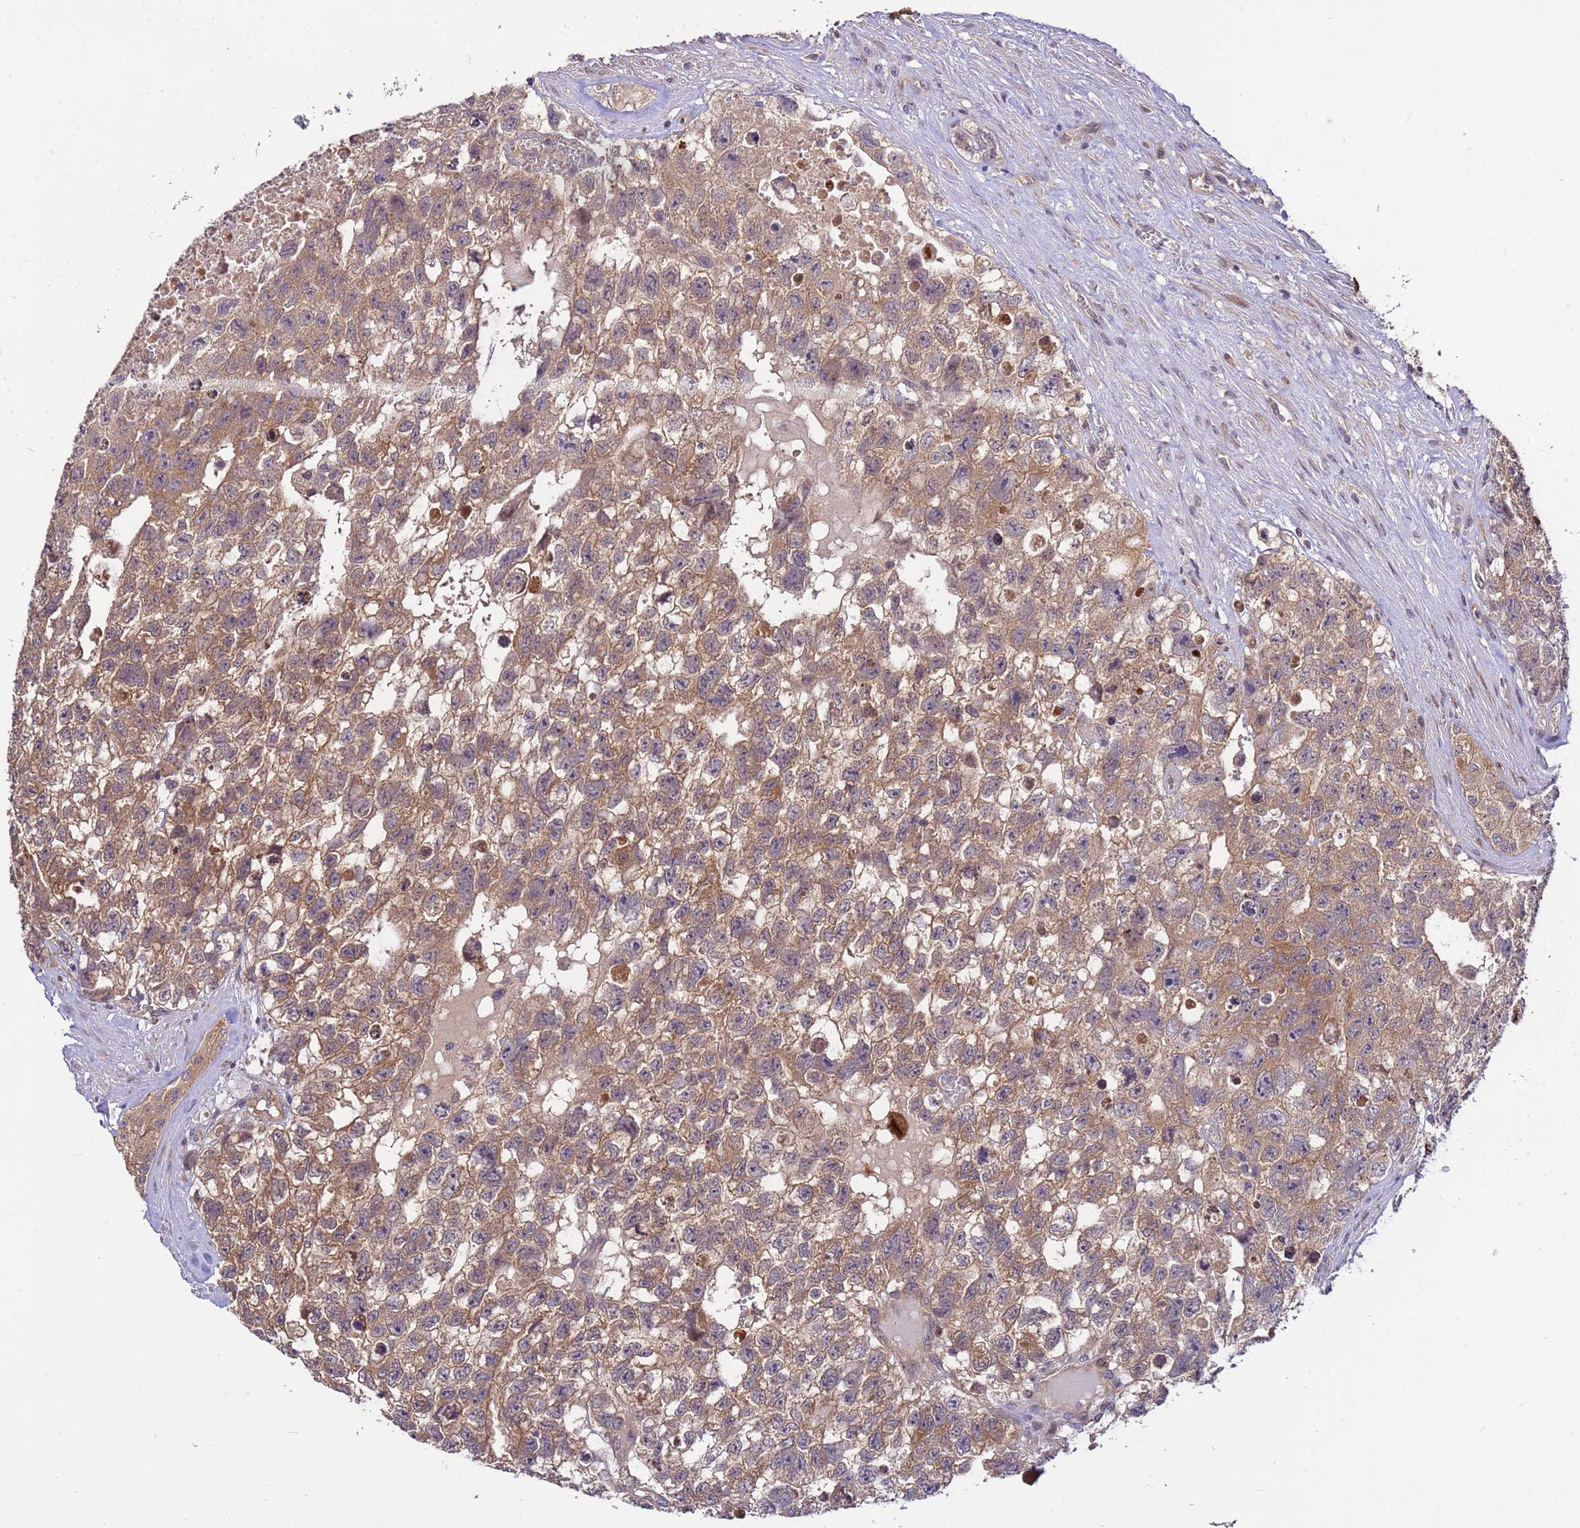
{"staining": {"intensity": "moderate", "quantity": ">75%", "location": "cytoplasmic/membranous"}, "tissue": "testis cancer", "cell_type": "Tumor cells", "image_type": "cancer", "snomed": [{"axis": "morphology", "description": "Carcinoma, Embryonal, NOS"}, {"axis": "topography", "description": "Testis"}], "caption": "Human testis cancer stained with a protein marker shows moderate staining in tumor cells.", "gene": "PPP2CB", "patient": {"sex": "male", "age": 26}}